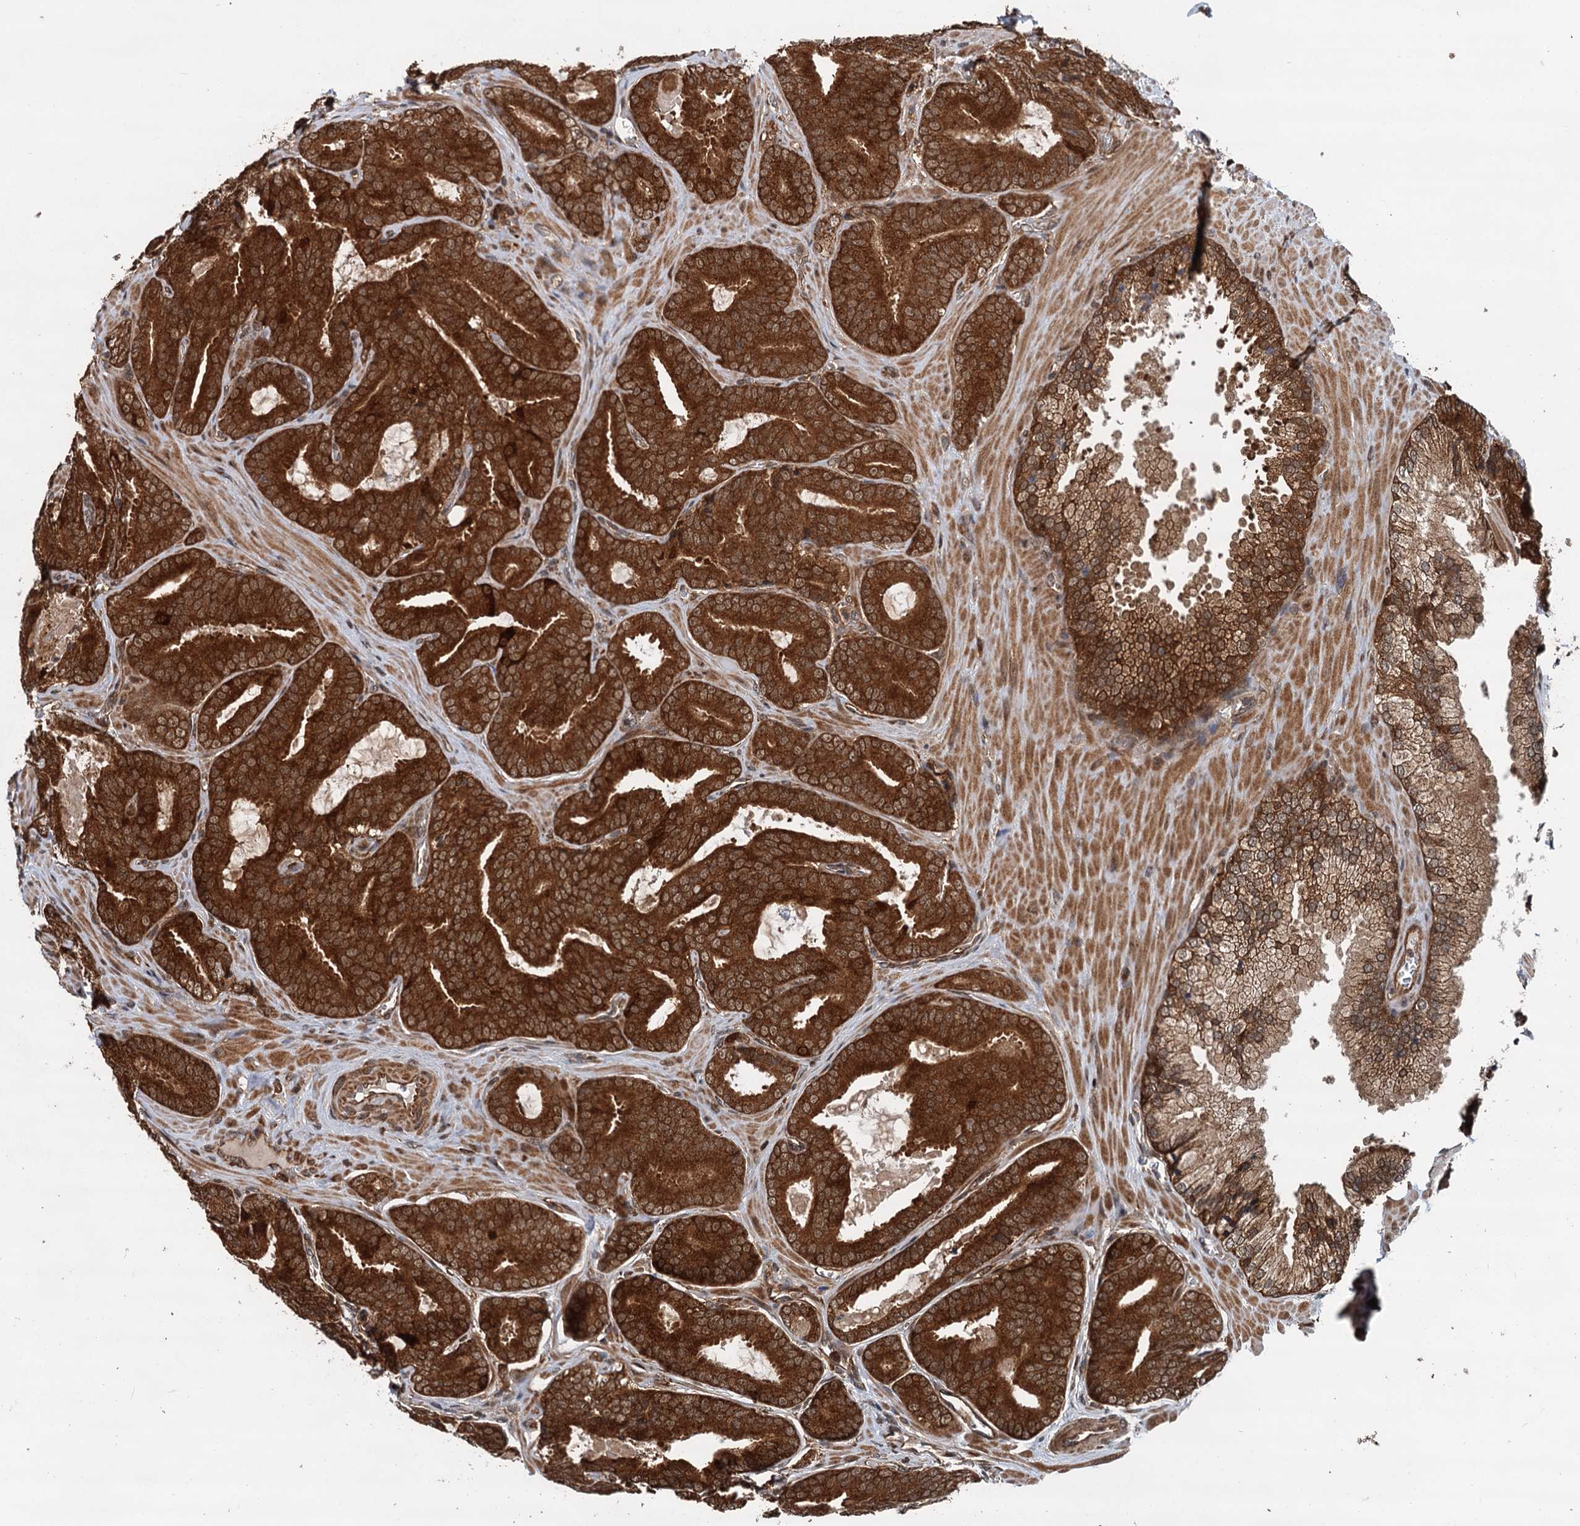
{"staining": {"intensity": "strong", "quantity": ">75%", "location": "cytoplasmic/membranous"}, "tissue": "prostate cancer", "cell_type": "Tumor cells", "image_type": "cancer", "snomed": [{"axis": "morphology", "description": "Adenocarcinoma, High grade"}, {"axis": "topography", "description": "Prostate"}], "caption": "Prostate cancer (high-grade adenocarcinoma) was stained to show a protein in brown. There is high levels of strong cytoplasmic/membranous staining in about >75% of tumor cells.", "gene": "STUB1", "patient": {"sex": "male", "age": 66}}